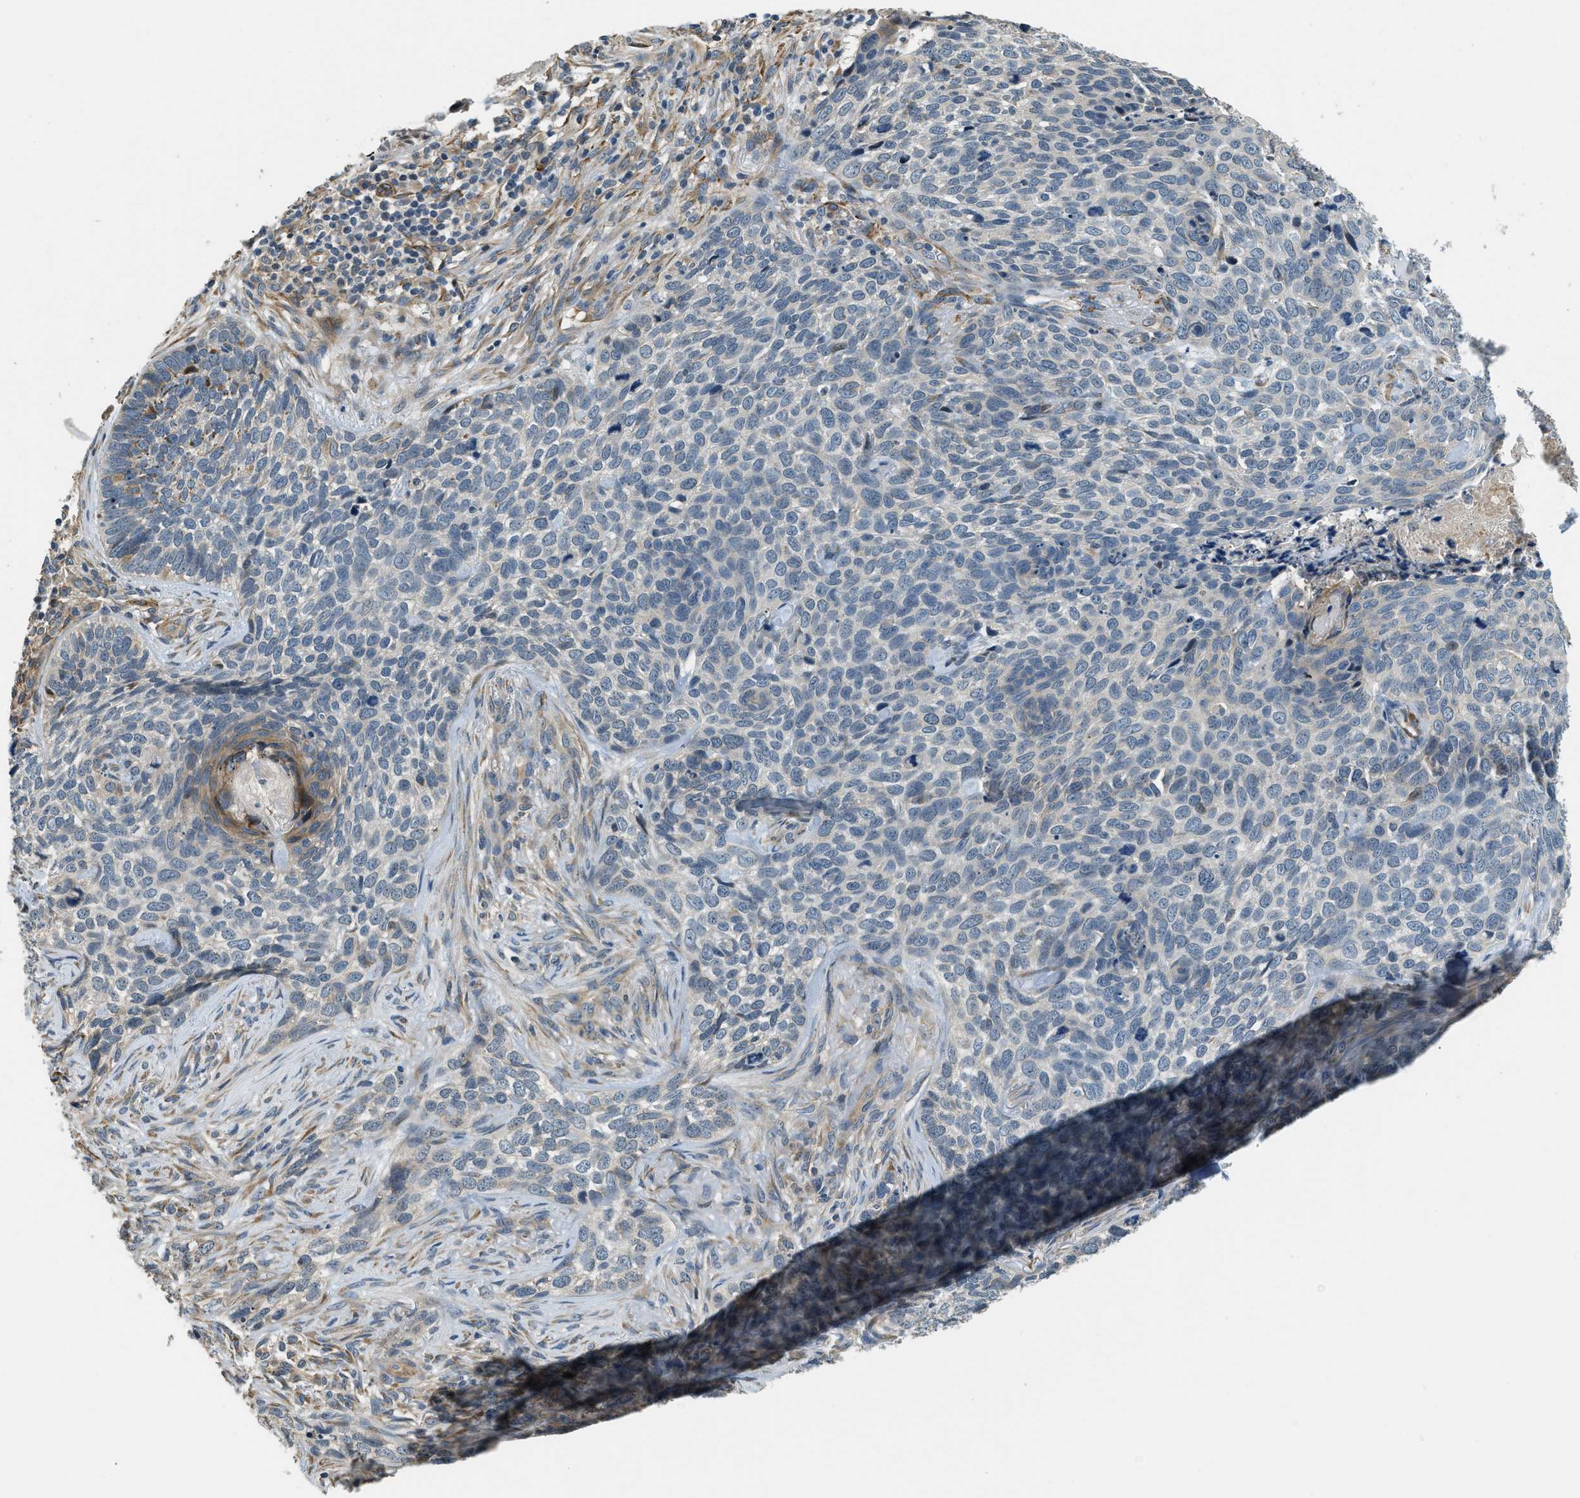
{"staining": {"intensity": "negative", "quantity": "none", "location": "none"}, "tissue": "skin cancer", "cell_type": "Tumor cells", "image_type": "cancer", "snomed": [{"axis": "morphology", "description": "Basal cell carcinoma"}, {"axis": "topography", "description": "Skin"}], "caption": "Protein analysis of basal cell carcinoma (skin) shows no significant positivity in tumor cells.", "gene": "ALOX12", "patient": {"sex": "female", "age": 64}}